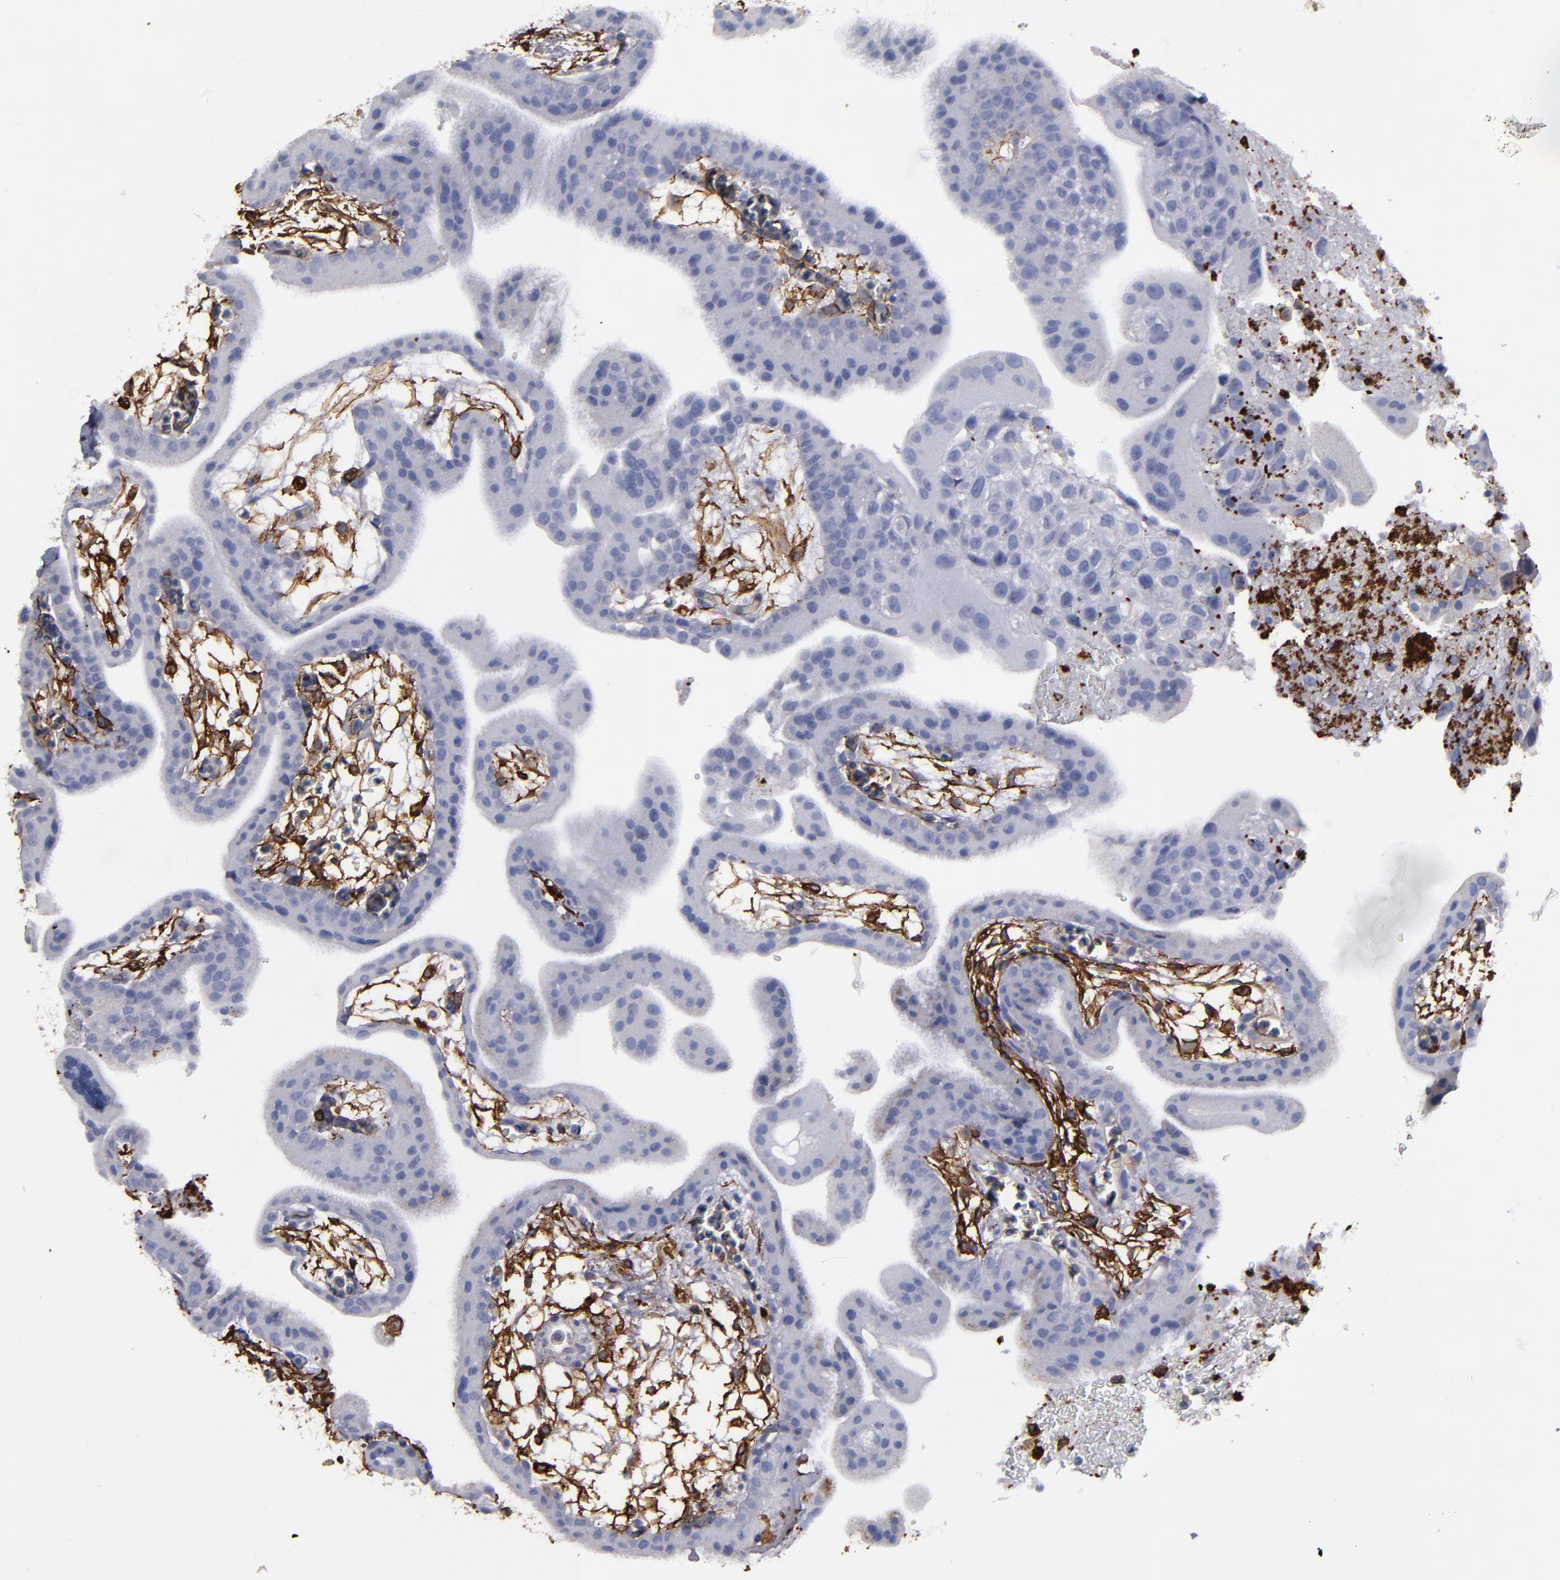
{"staining": {"intensity": "negative", "quantity": "none", "location": "none"}, "tissue": "placenta", "cell_type": "Decidual cells", "image_type": "normal", "snomed": [{"axis": "morphology", "description": "Normal tissue, NOS"}, {"axis": "topography", "description": "Placenta"}], "caption": "This image is of benign placenta stained with immunohistochemistry (IHC) to label a protein in brown with the nuclei are counter-stained blue. There is no staining in decidual cells.", "gene": "CD36", "patient": {"sex": "female", "age": 19}}